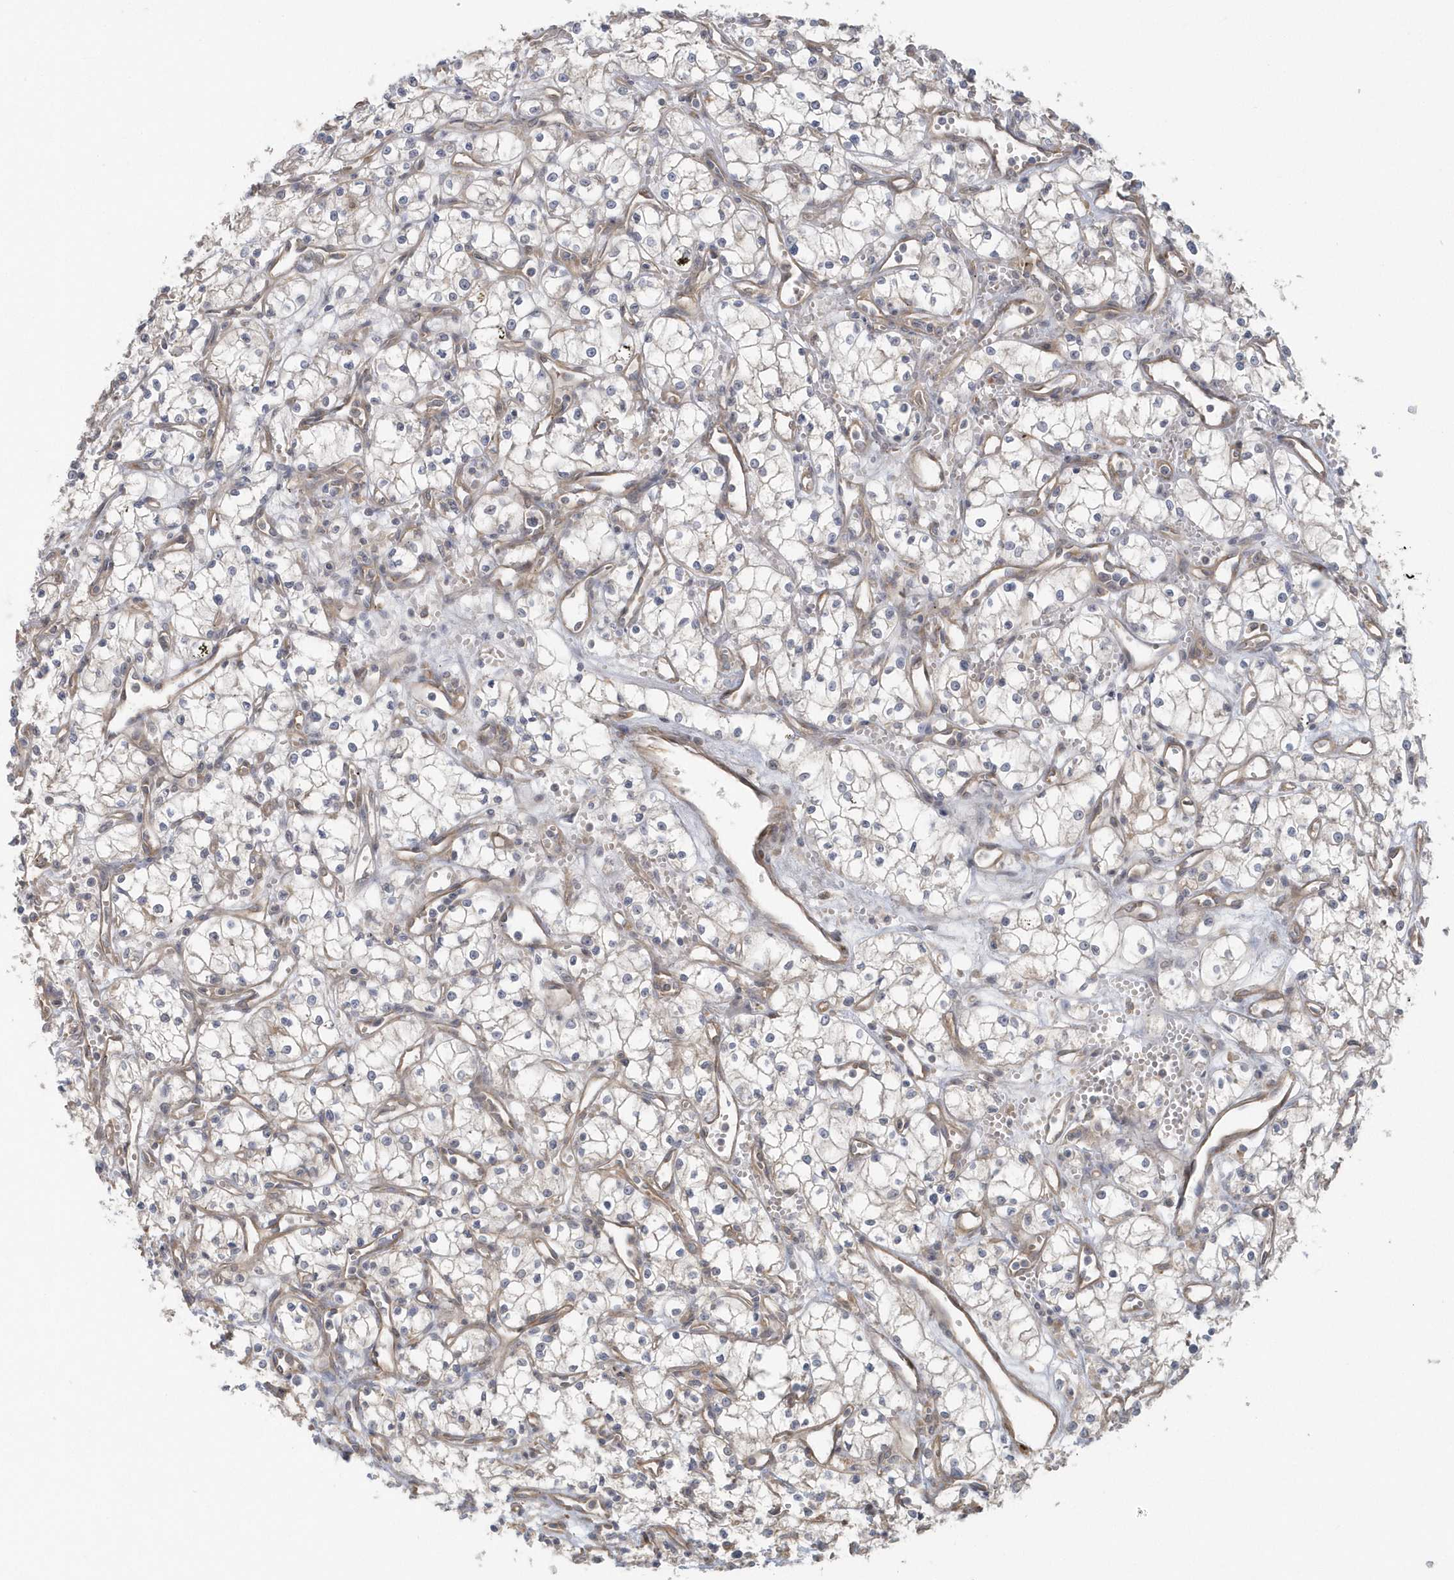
{"staining": {"intensity": "negative", "quantity": "none", "location": "none"}, "tissue": "renal cancer", "cell_type": "Tumor cells", "image_type": "cancer", "snomed": [{"axis": "morphology", "description": "Adenocarcinoma, NOS"}, {"axis": "topography", "description": "Kidney"}], "caption": "This is an IHC histopathology image of human adenocarcinoma (renal). There is no positivity in tumor cells.", "gene": "ACTR1A", "patient": {"sex": "male", "age": 59}}